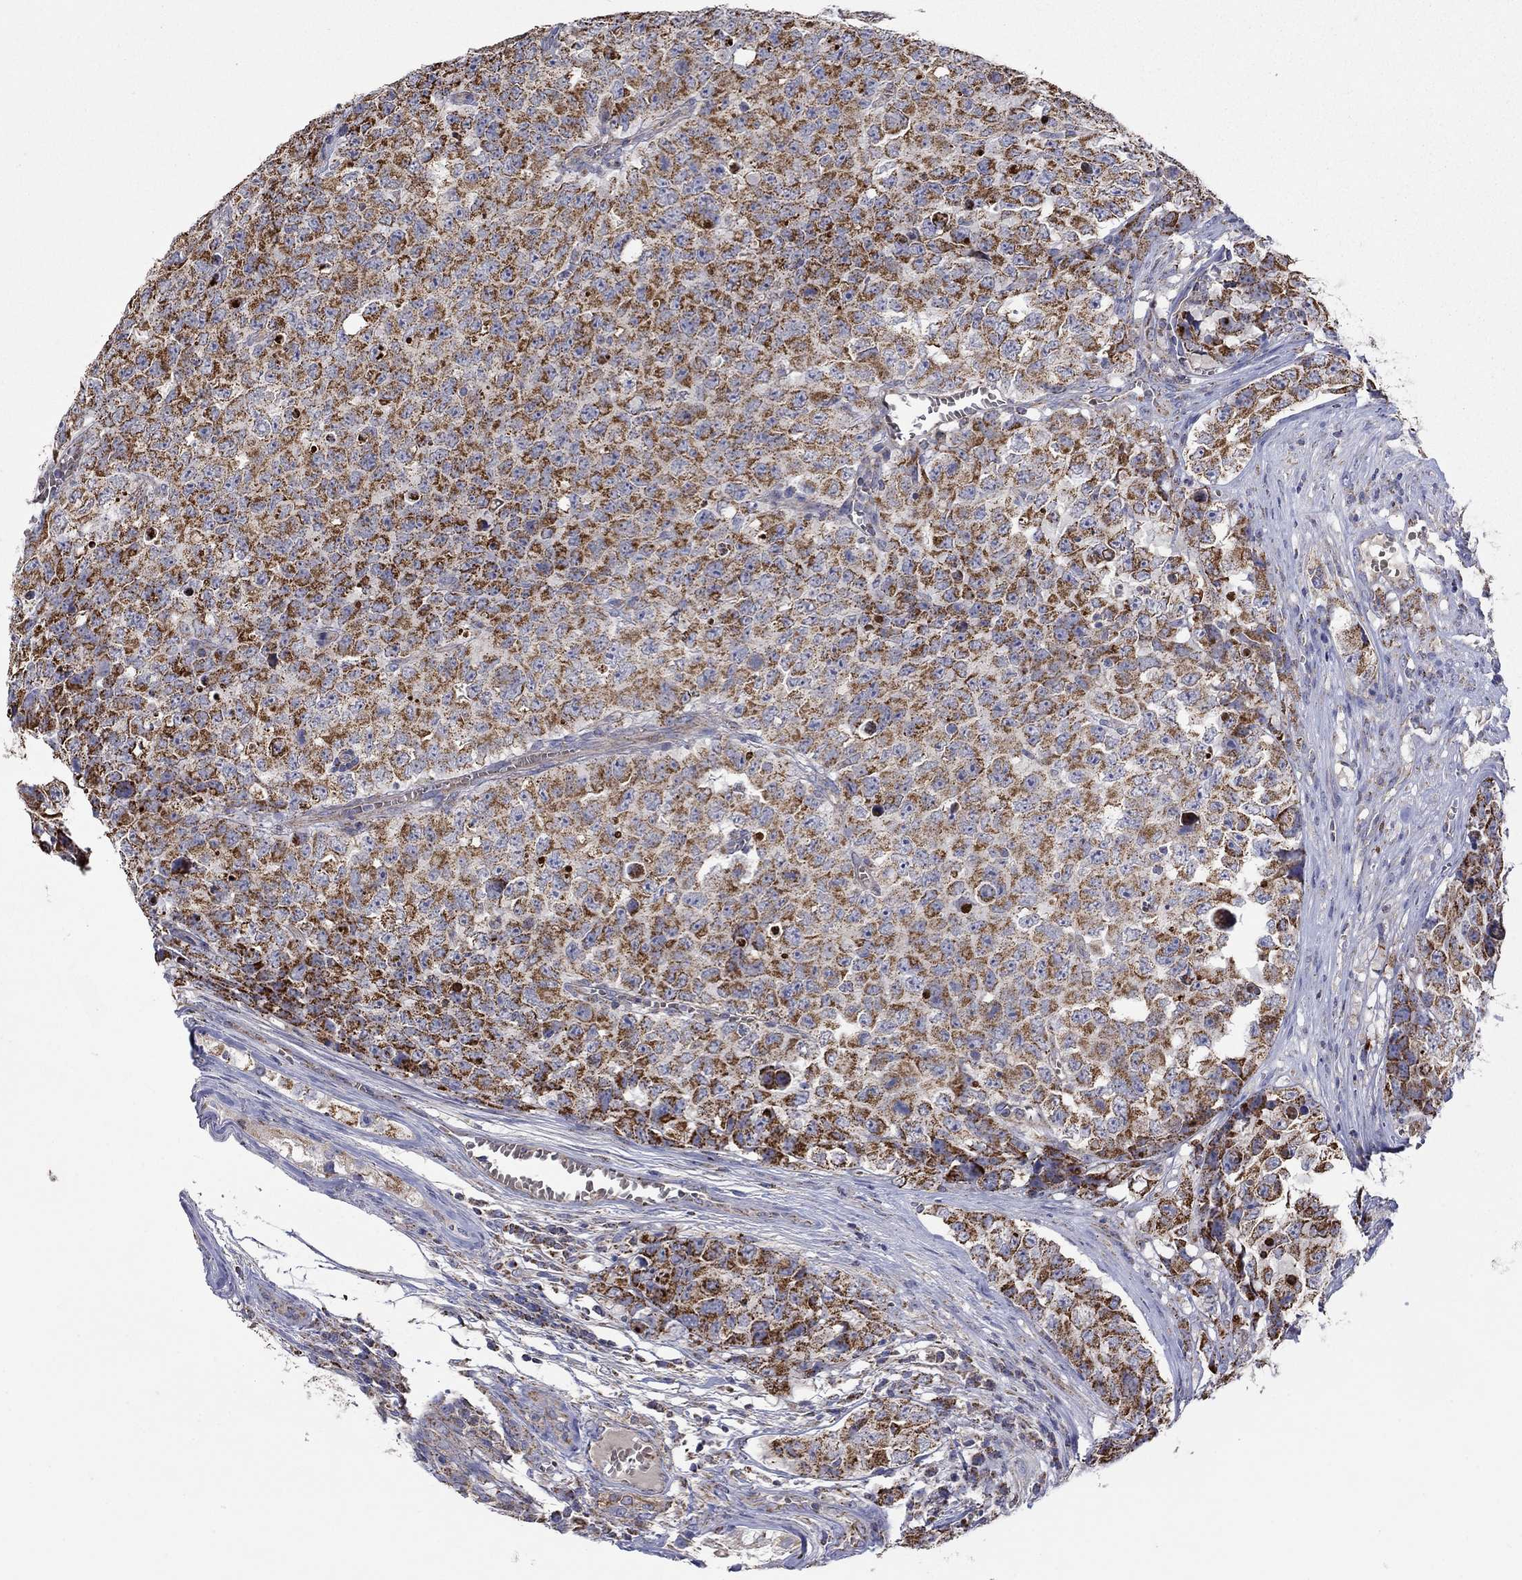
{"staining": {"intensity": "strong", "quantity": ">75%", "location": "cytoplasmic/membranous"}, "tissue": "testis cancer", "cell_type": "Tumor cells", "image_type": "cancer", "snomed": [{"axis": "morphology", "description": "Carcinoma, Embryonal, NOS"}, {"axis": "topography", "description": "Testis"}], "caption": "This is a micrograph of immunohistochemistry (IHC) staining of testis cancer (embryonal carcinoma), which shows strong positivity in the cytoplasmic/membranous of tumor cells.", "gene": "HPS5", "patient": {"sex": "male", "age": 23}}